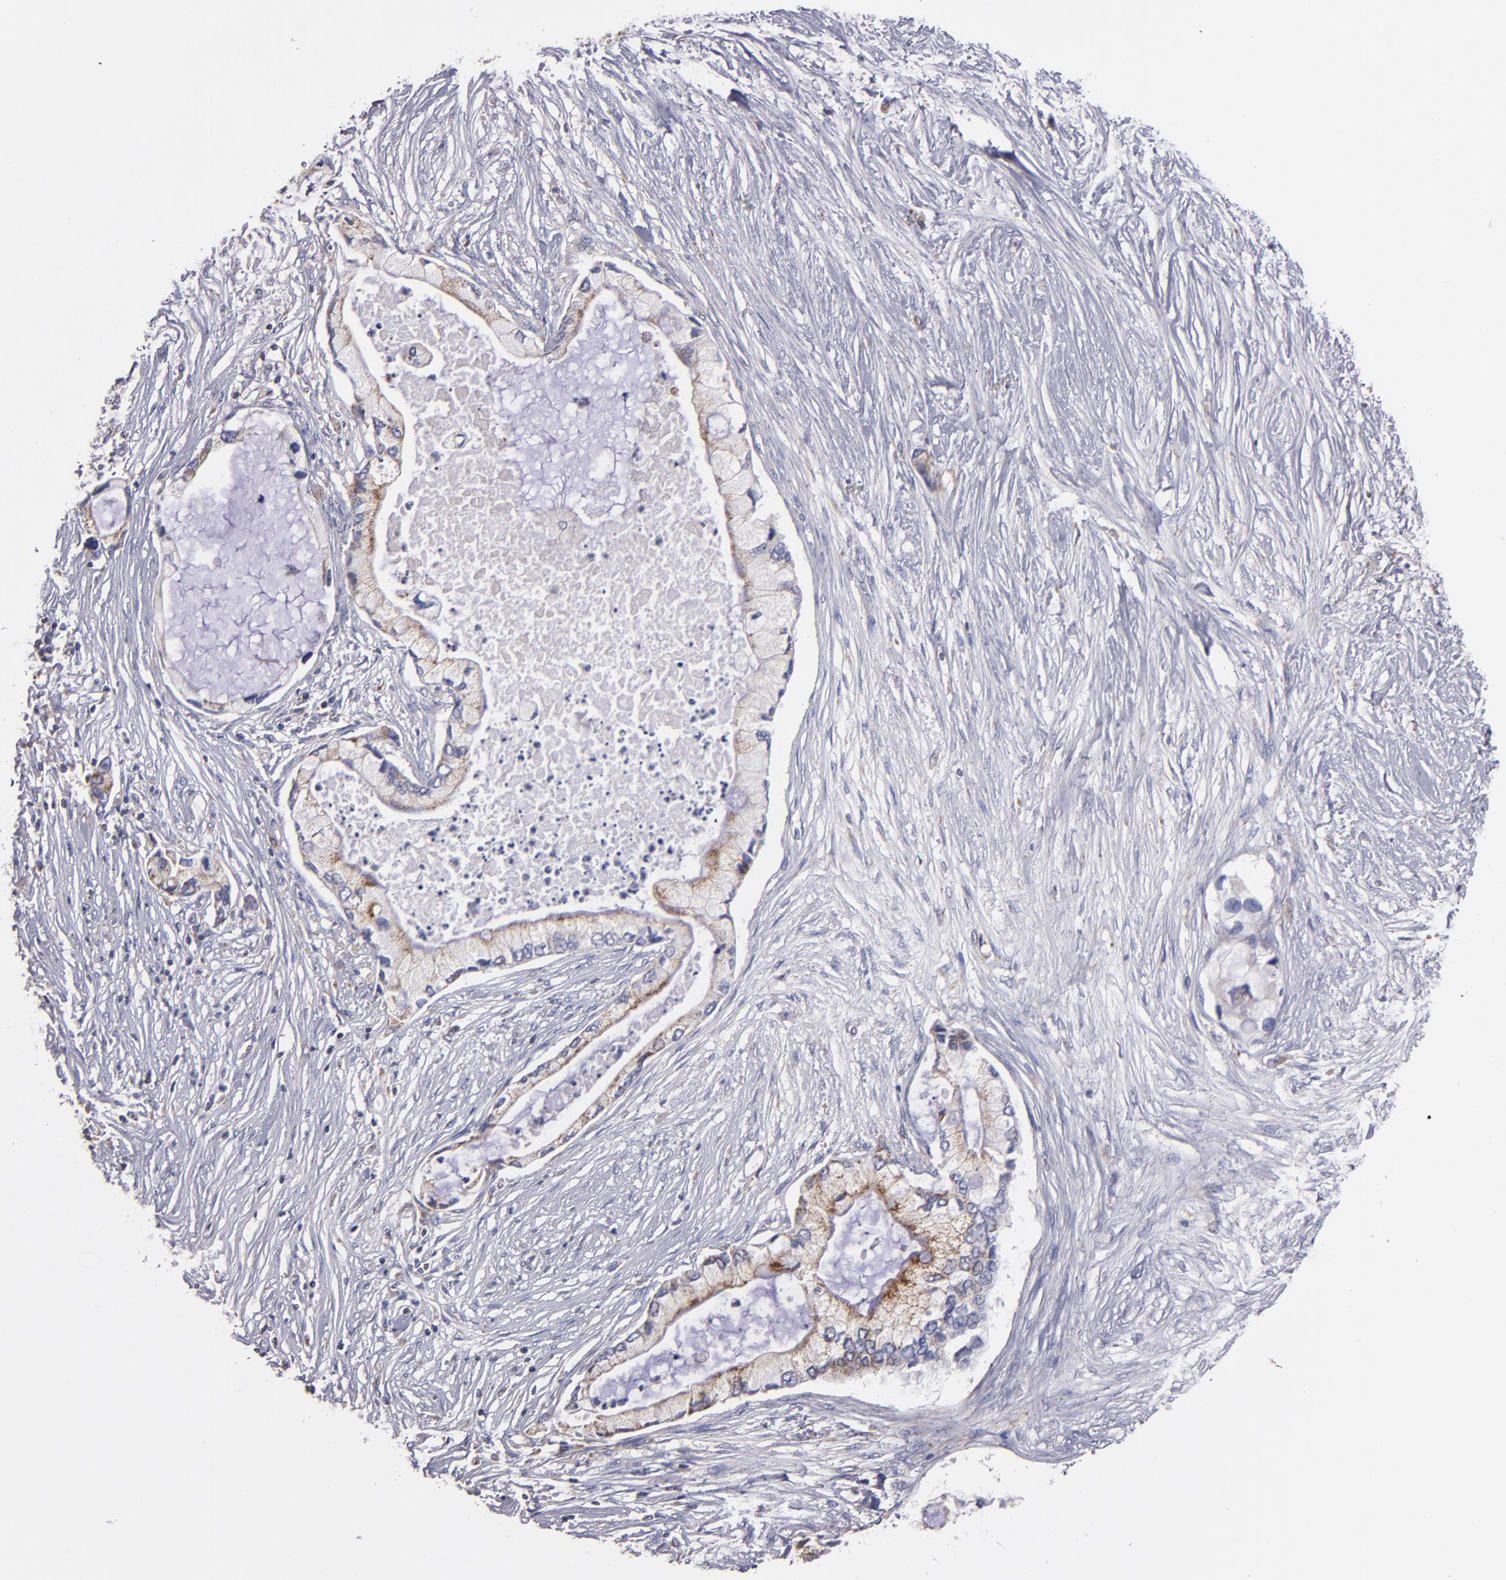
{"staining": {"intensity": "weak", "quantity": ">75%", "location": "cytoplasmic/membranous"}, "tissue": "pancreatic cancer", "cell_type": "Tumor cells", "image_type": "cancer", "snomed": [{"axis": "morphology", "description": "Adenocarcinoma, NOS"}, {"axis": "topography", "description": "Pancreas"}], "caption": "Tumor cells exhibit low levels of weak cytoplasmic/membranous expression in approximately >75% of cells in human pancreatic cancer (adenocarcinoma).", "gene": "CLTA", "patient": {"sex": "female", "age": 59}}